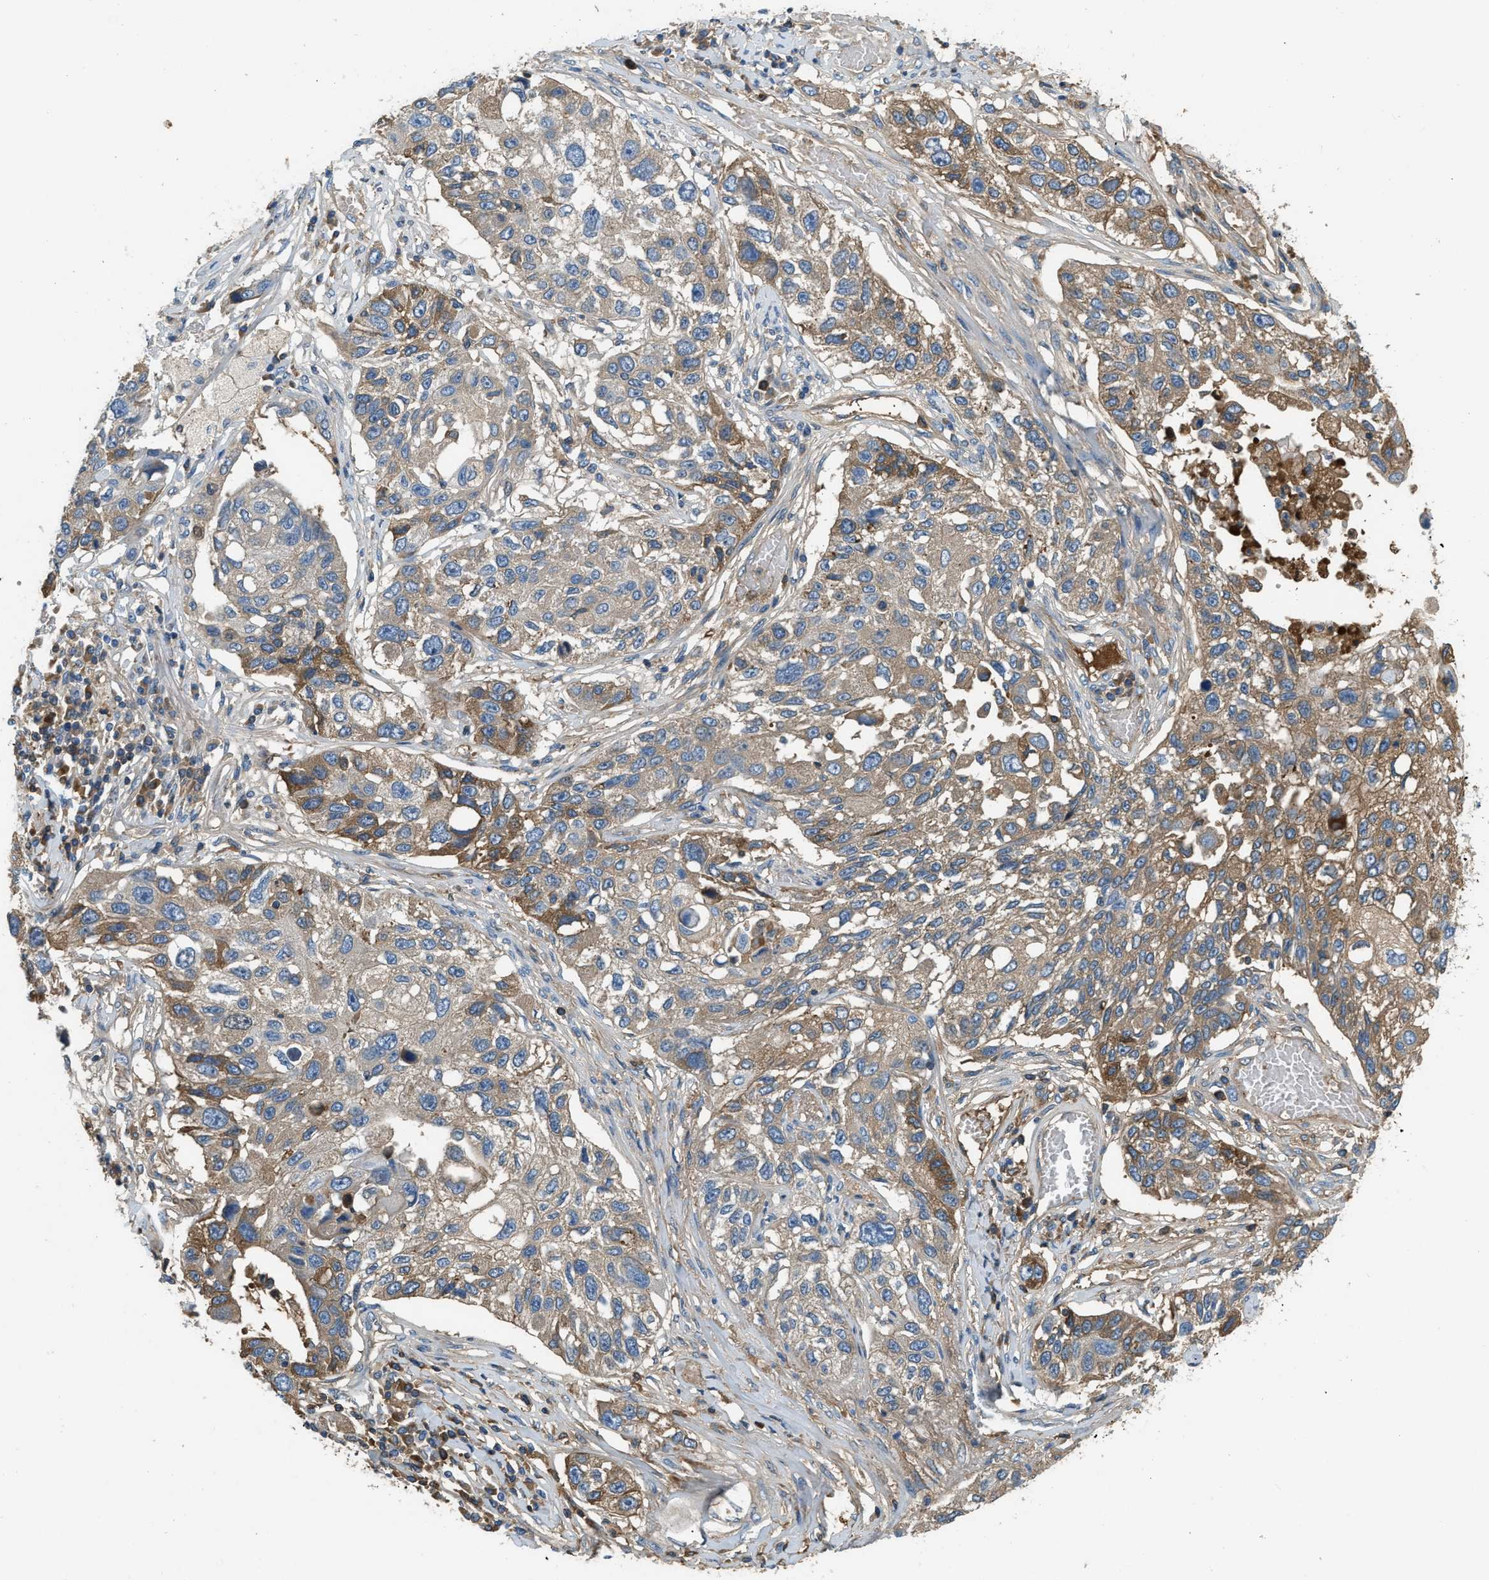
{"staining": {"intensity": "moderate", "quantity": "25%-75%", "location": "cytoplasmic/membranous"}, "tissue": "lung cancer", "cell_type": "Tumor cells", "image_type": "cancer", "snomed": [{"axis": "morphology", "description": "Squamous cell carcinoma, NOS"}, {"axis": "topography", "description": "Lung"}], "caption": "IHC of human lung squamous cell carcinoma shows medium levels of moderate cytoplasmic/membranous positivity in about 25%-75% of tumor cells.", "gene": "STC1", "patient": {"sex": "male", "age": 71}}